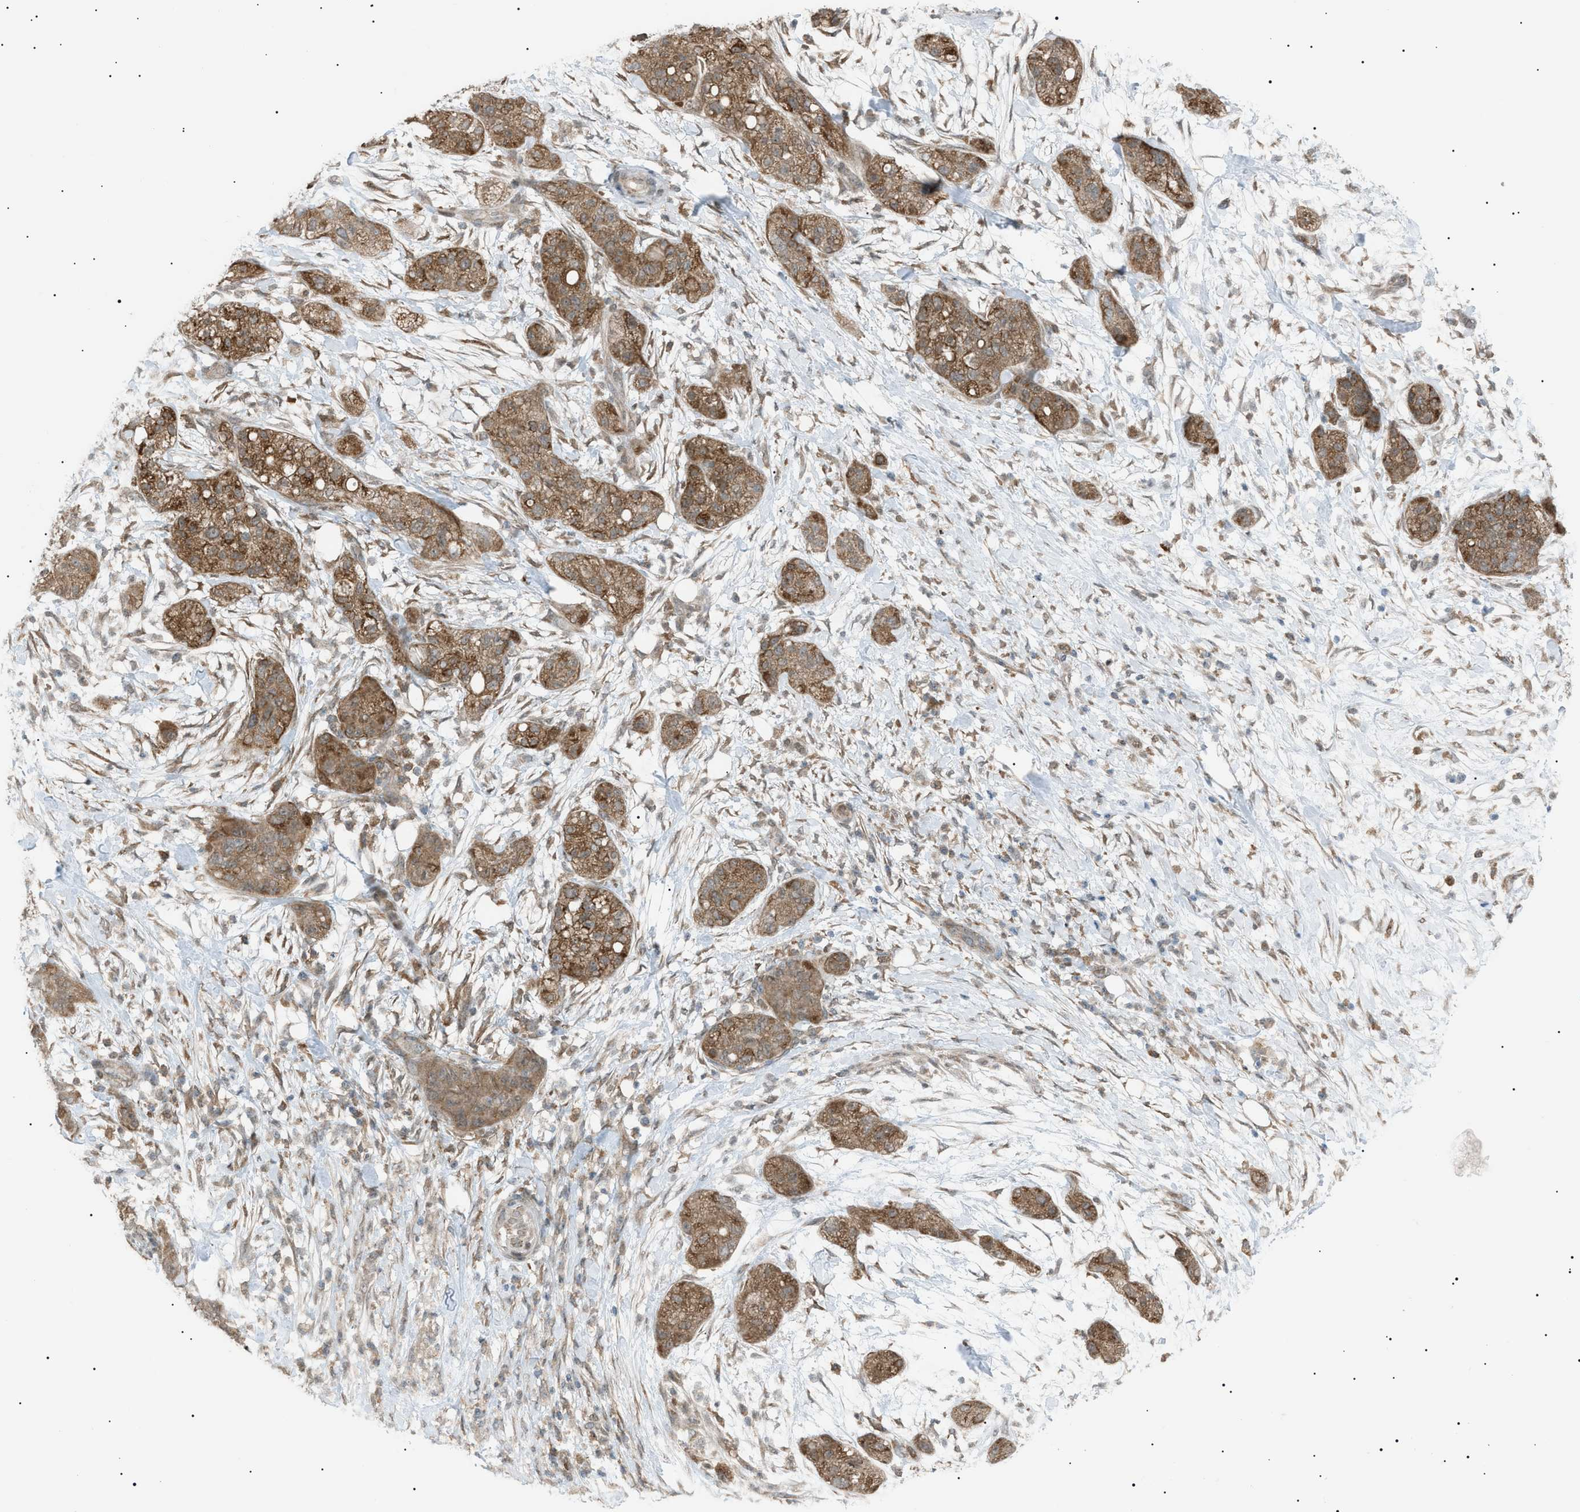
{"staining": {"intensity": "moderate", "quantity": ">75%", "location": "cytoplasmic/membranous"}, "tissue": "pancreatic cancer", "cell_type": "Tumor cells", "image_type": "cancer", "snomed": [{"axis": "morphology", "description": "Adenocarcinoma, NOS"}, {"axis": "topography", "description": "Pancreas"}], "caption": "The immunohistochemical stain highlights moderate cytoplasmic/membranous positivity in tumor cells of pancreatic cancer (adenocarcinoma) tissue.", "gene": "LPIN2", "patient": {"sex": "female", "age": 78}}